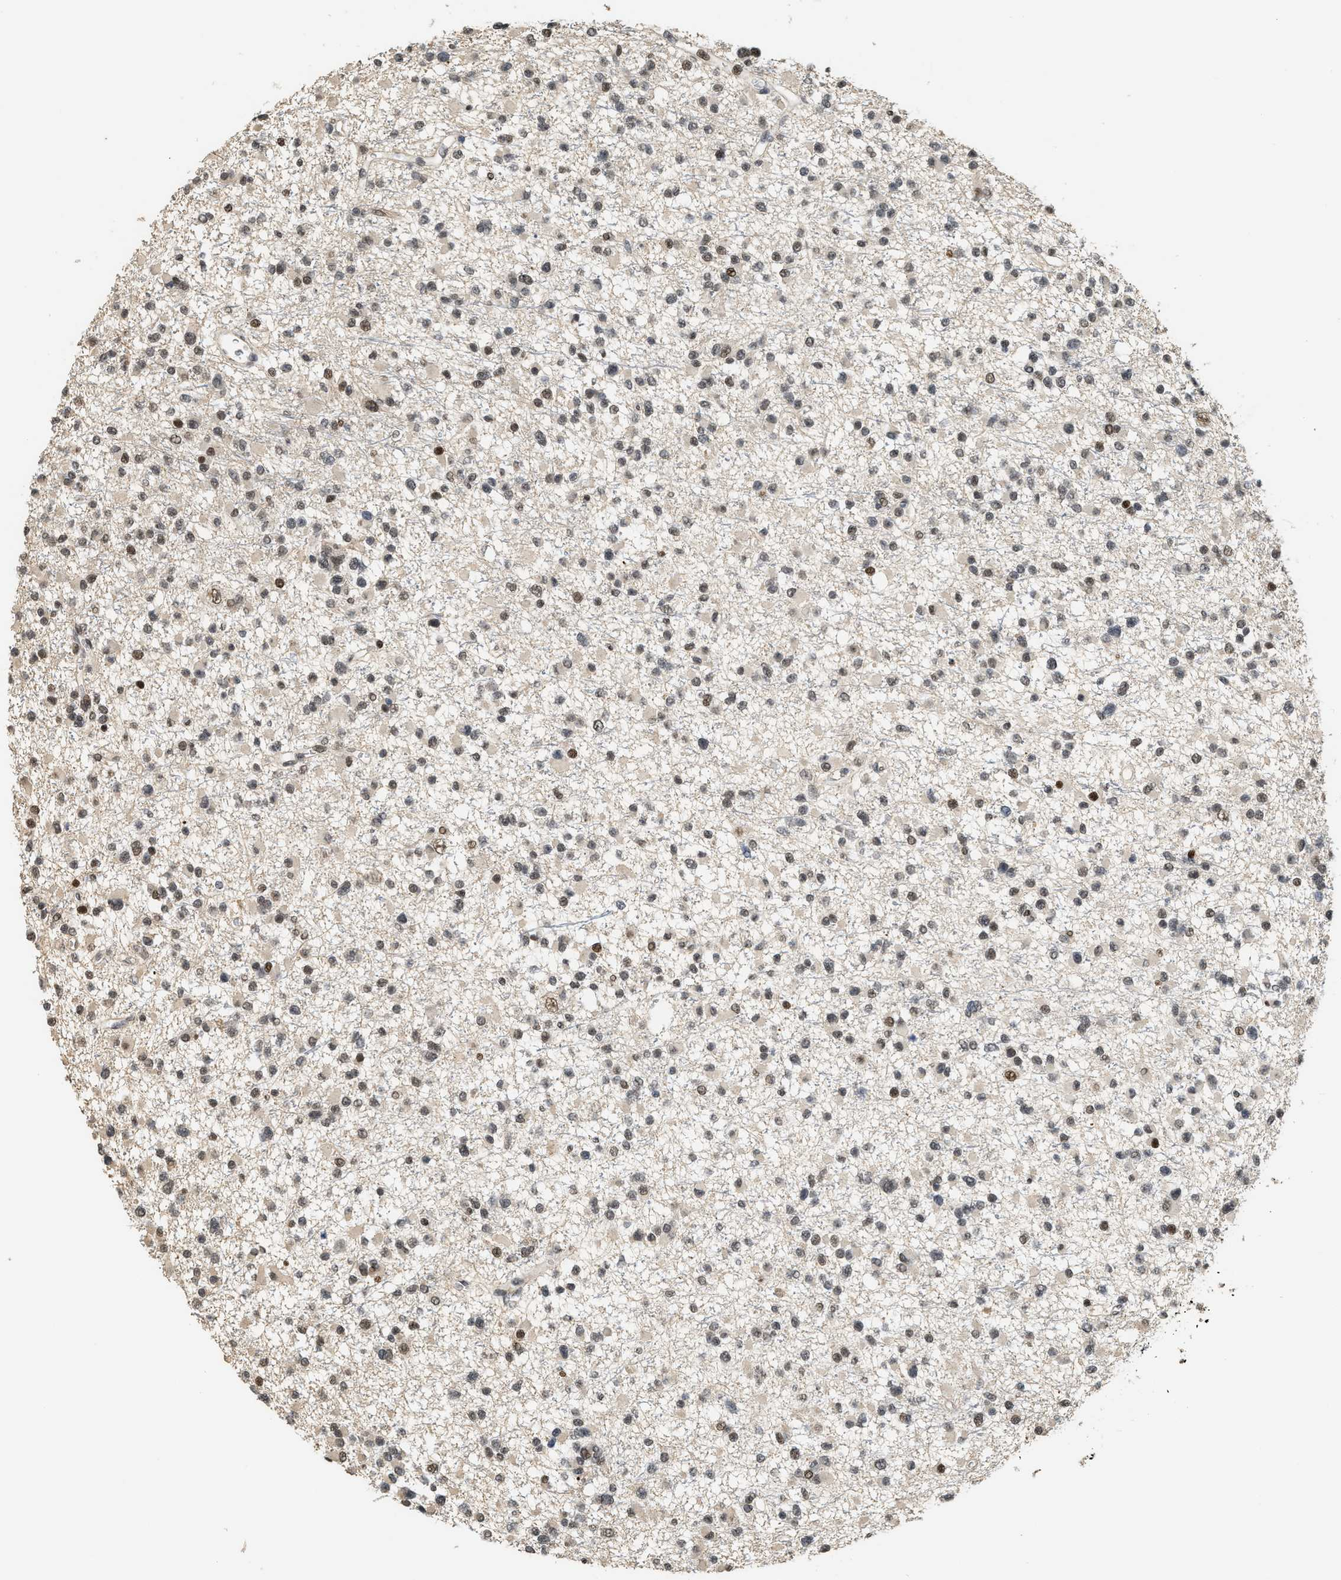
{"staining": {"intensity": "weak", "quantity": "25%-75%", "location": "nuclear"}, "tissue": "glioma", "cell_type": "Tumor cells", "image_type": "cancer", "snomed": [{"axis": "morphology", "description": "Glioma, malignant, Low grade"}, {"axis": "topography", "description": "Brain"}], "caption": "Human glioma stained with a protein marker demonstrates weak staining in tumor cells.", "gene": "SERTAD2", "patient": {"sex": "female", "age": 22}}